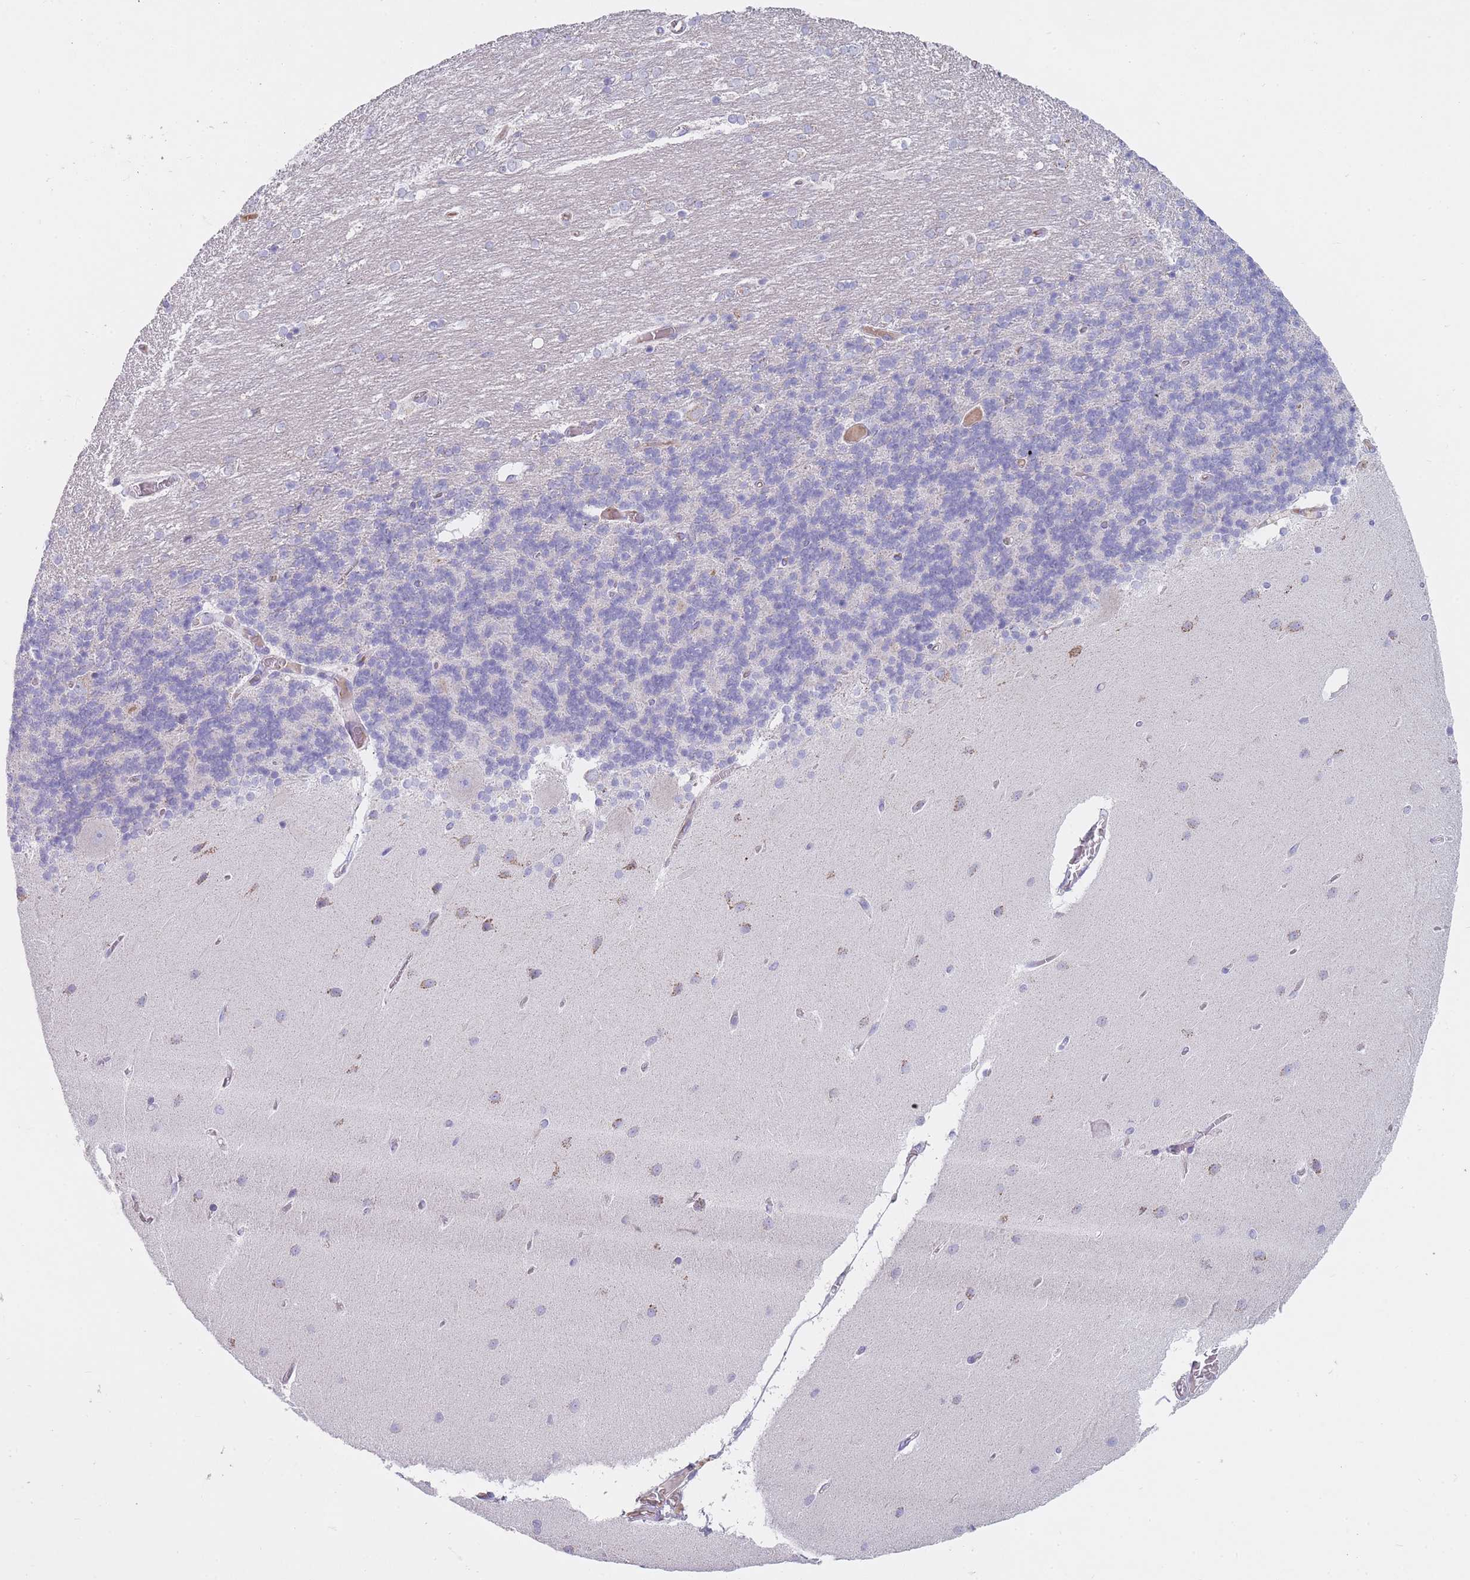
{"staining": {"intensity": "negative", "quantity": "none", "location": "none"}, "tissue": "cerebellum", "cell_type": "Cells in granular layer", "image_type": "normal", "snomed": [{"axis": "morphology", "description": "Normal tissue, NOS"}, {"axis": "topography", "description": "Cerebellum"}], "caption": "Cells in granular layer show no significant protein expression in benign cerebellum. (Immunohistochemistry, brightfield microscopy, high magnification).", "gene": "MRPS14", "patient": {"sex": "female", "age": 54}}